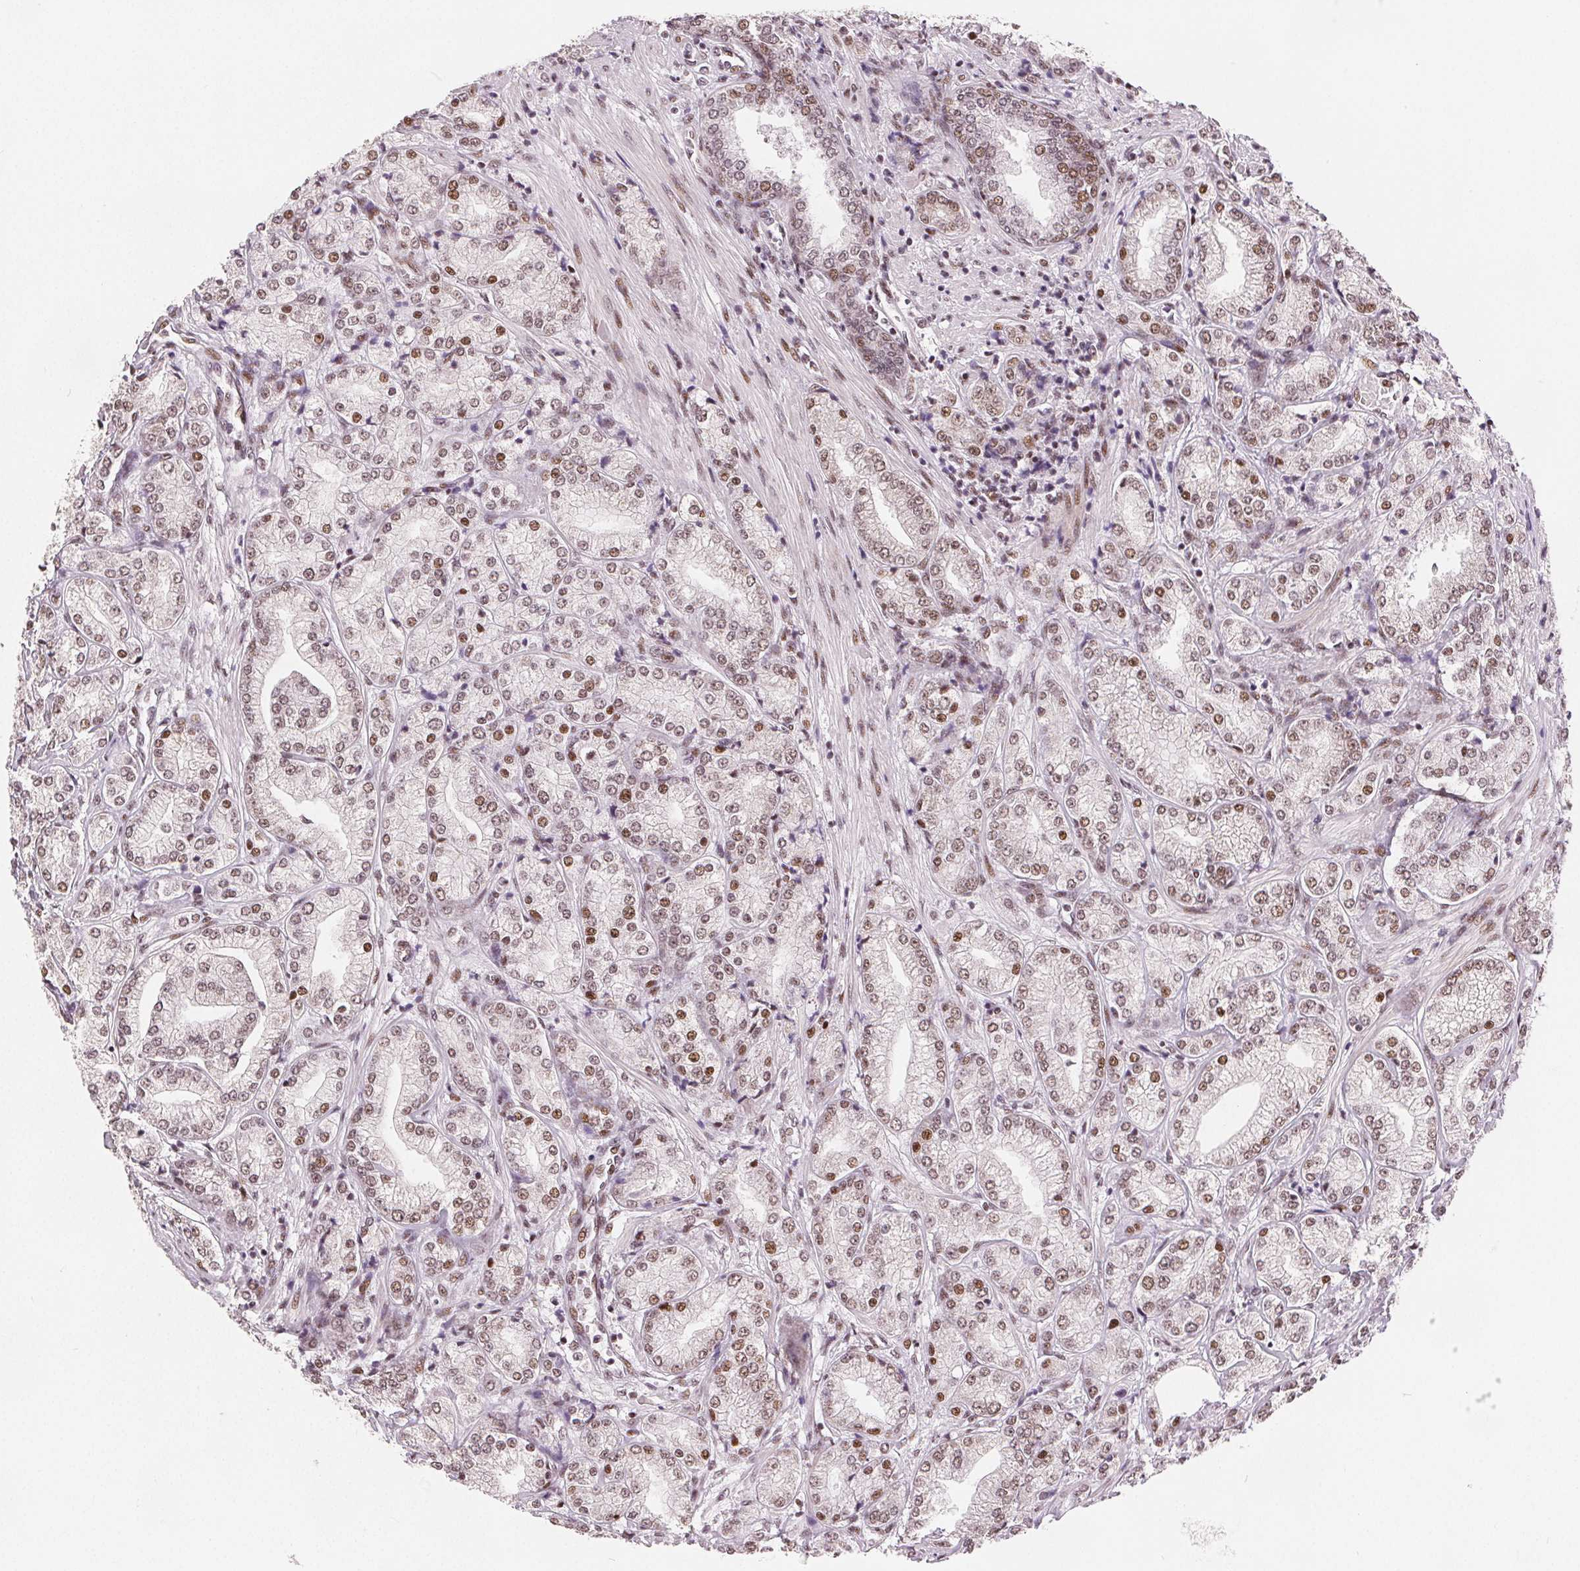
{"staining": {"intensity": "moderate", "quantity": "25%-75%", "location": "nuclear"}, "tissue": "prostate cancer", "cell_type": "Tumor cells", "image_type": "cancer", "snomed": [{"axis": "morphology", "description": "Adenocarcinoma, NOS"}, {"axis": "topography", "description": "Prostate"}], "caption": "Immunohistochemistry (IHC) (DAB) staining of prostate adenocarcinoma exhibits moderate nuclear protein expression in about 25%-75% of tumor cells.", "gene": "ZNF703", "patient": {"sex": "male", "age": 63}}